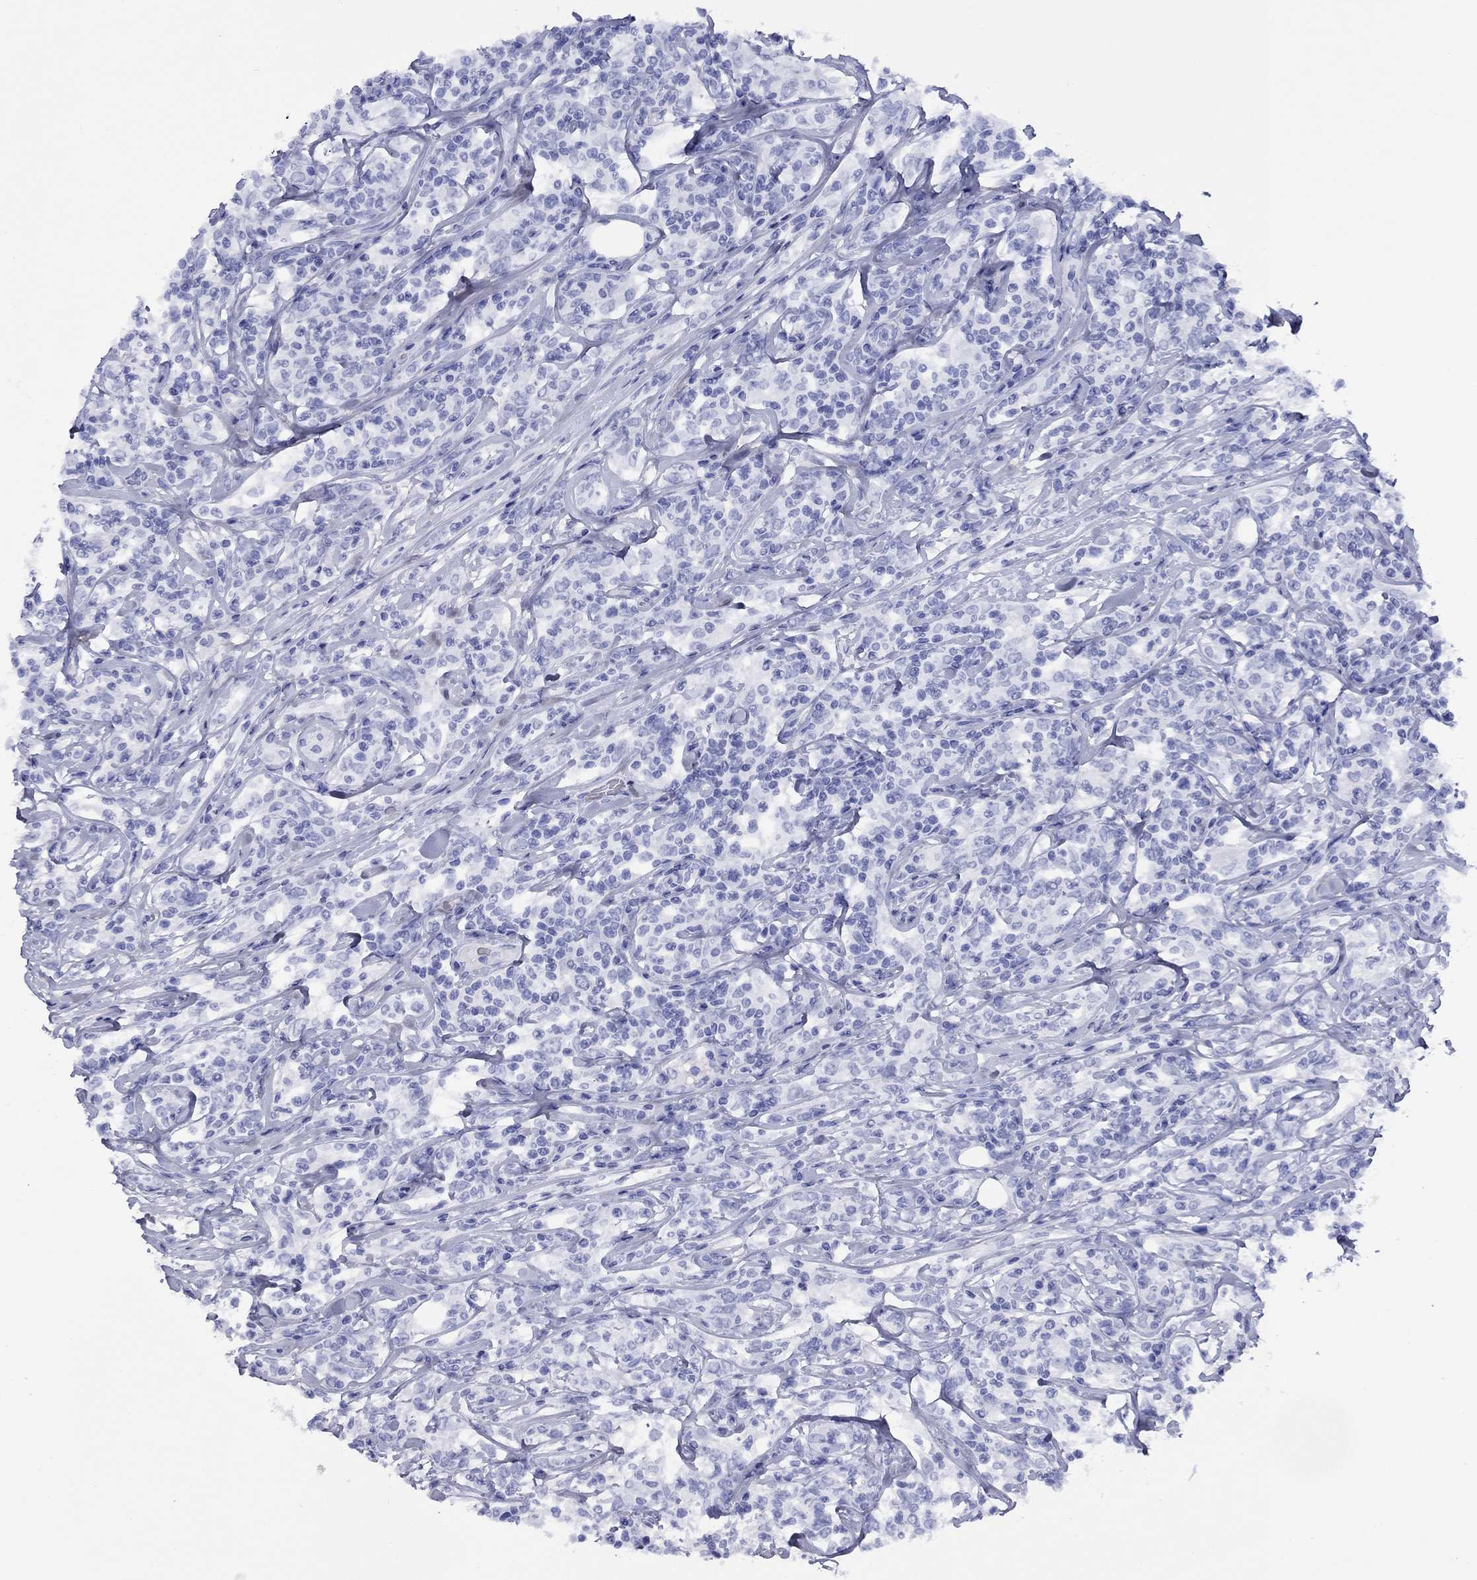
{"staining": {"intensity": "negative", "quantity": "none", "location": "none"}, "tissue": "lymphoma", "cell_type": "Tumor cells", "image_type": "cancer", "snomed": [{"axis": "morphology", "description": "Malignant lymphoma, non-Hodgkin's type, High grade"}, {"axis": "topography", "description": "Lymph node"}], "caption": "IHC photomicrograph of neoplastic tissue: lymphoma stained with DAB (3,3'-diaminobenzidine) shows no significant protein expression in tumor cells.", "gene": "APOA2", "patient": {"sex": "female", "age": 84}}